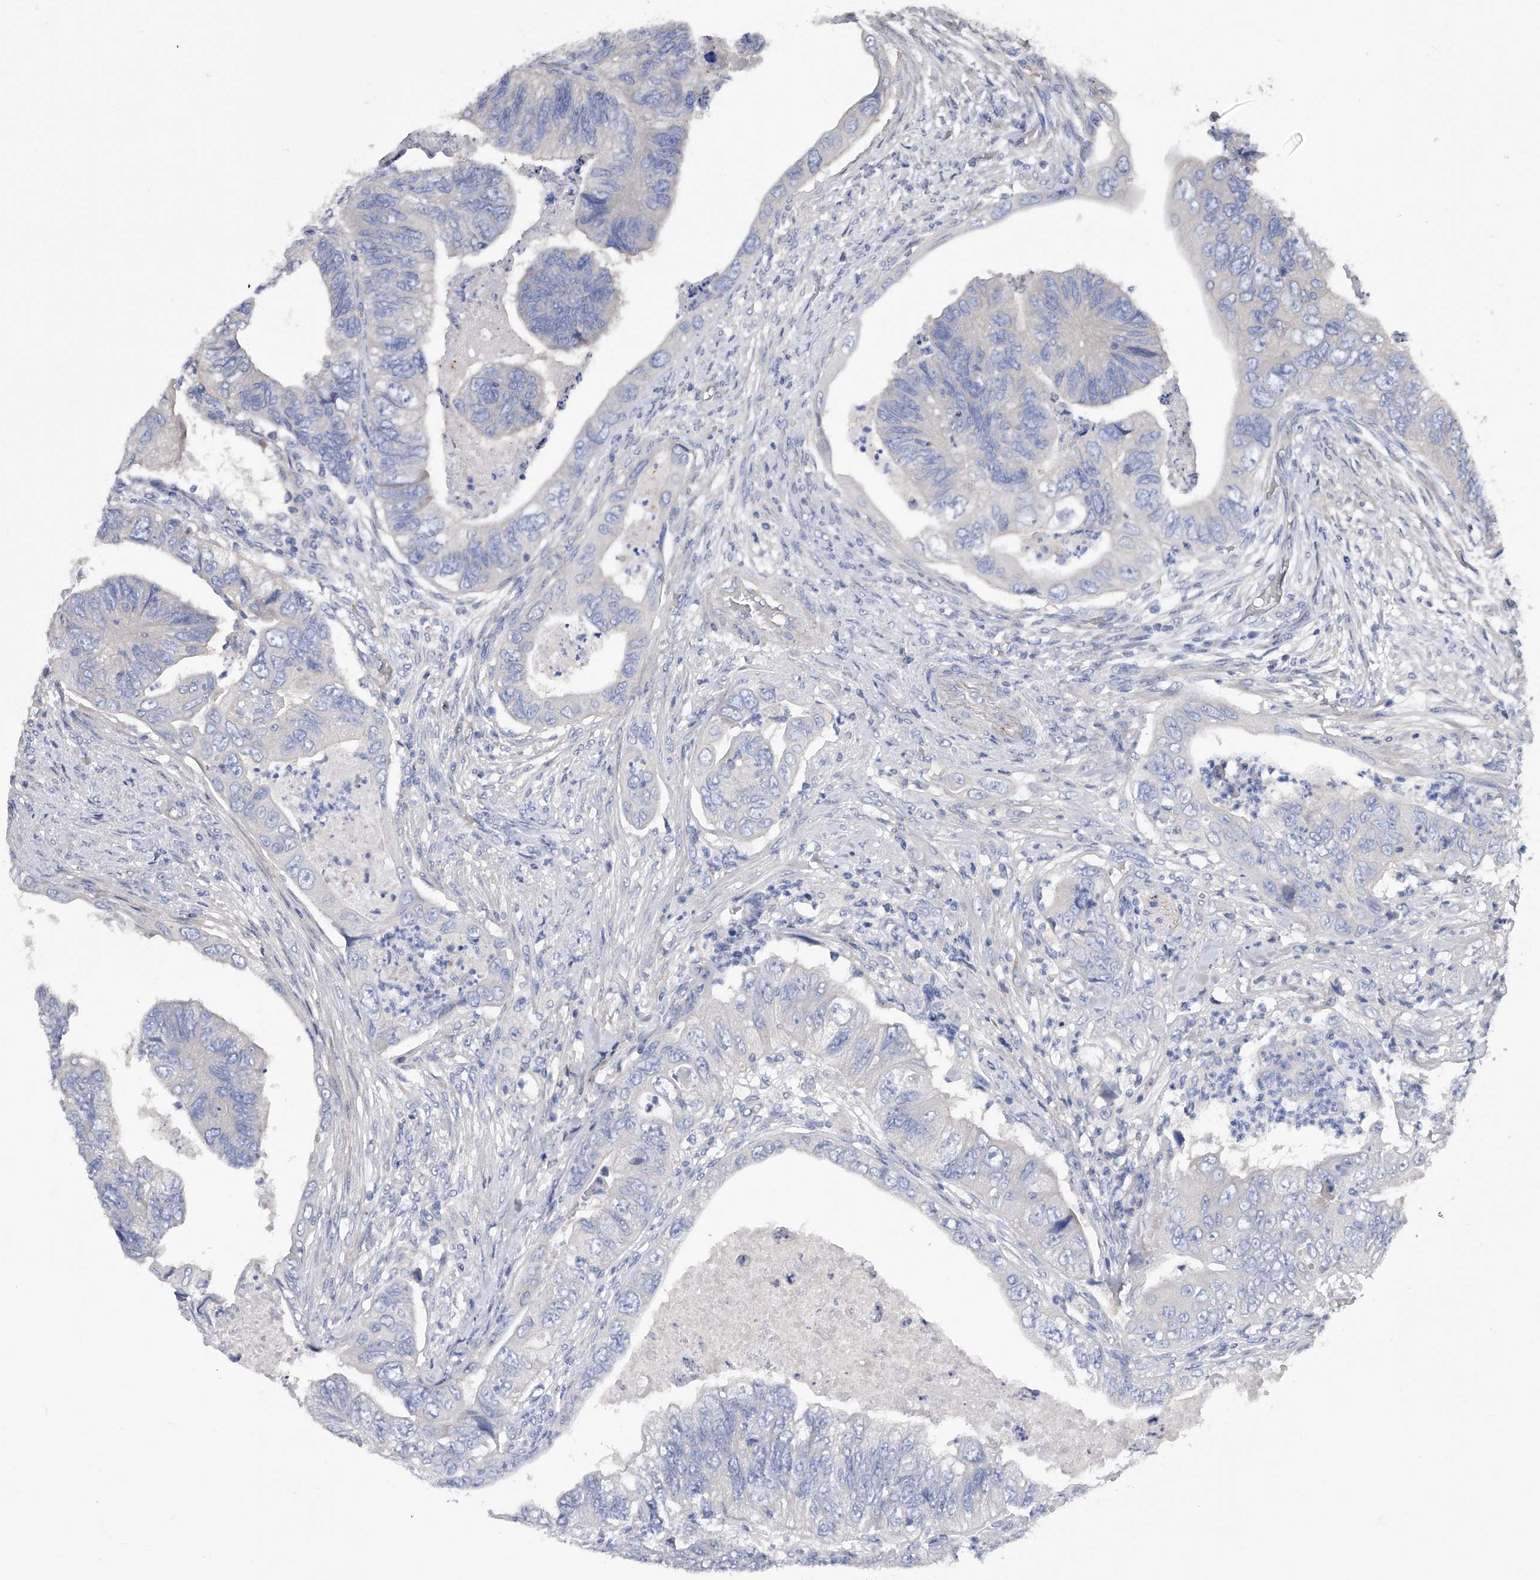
{"staining": {"intensity": "negative", "quantity": "none", "location": "none"}, "tissue": "colorectal cancer", "cell_type": "Tumor cells", "image_type": "cancer", "snomed": [{"axis": "morphology", "description": "Adenocarcinoma, NOS"}, {"axis": "topography", "description": "Rectum"}], "caption": "A high-resolution image shows IHC staining of colorectal cancer, which displays no significant staining in tumor cells.", "gene": "RWDD2A", "patient": {"sex": "male", "age": 63}}